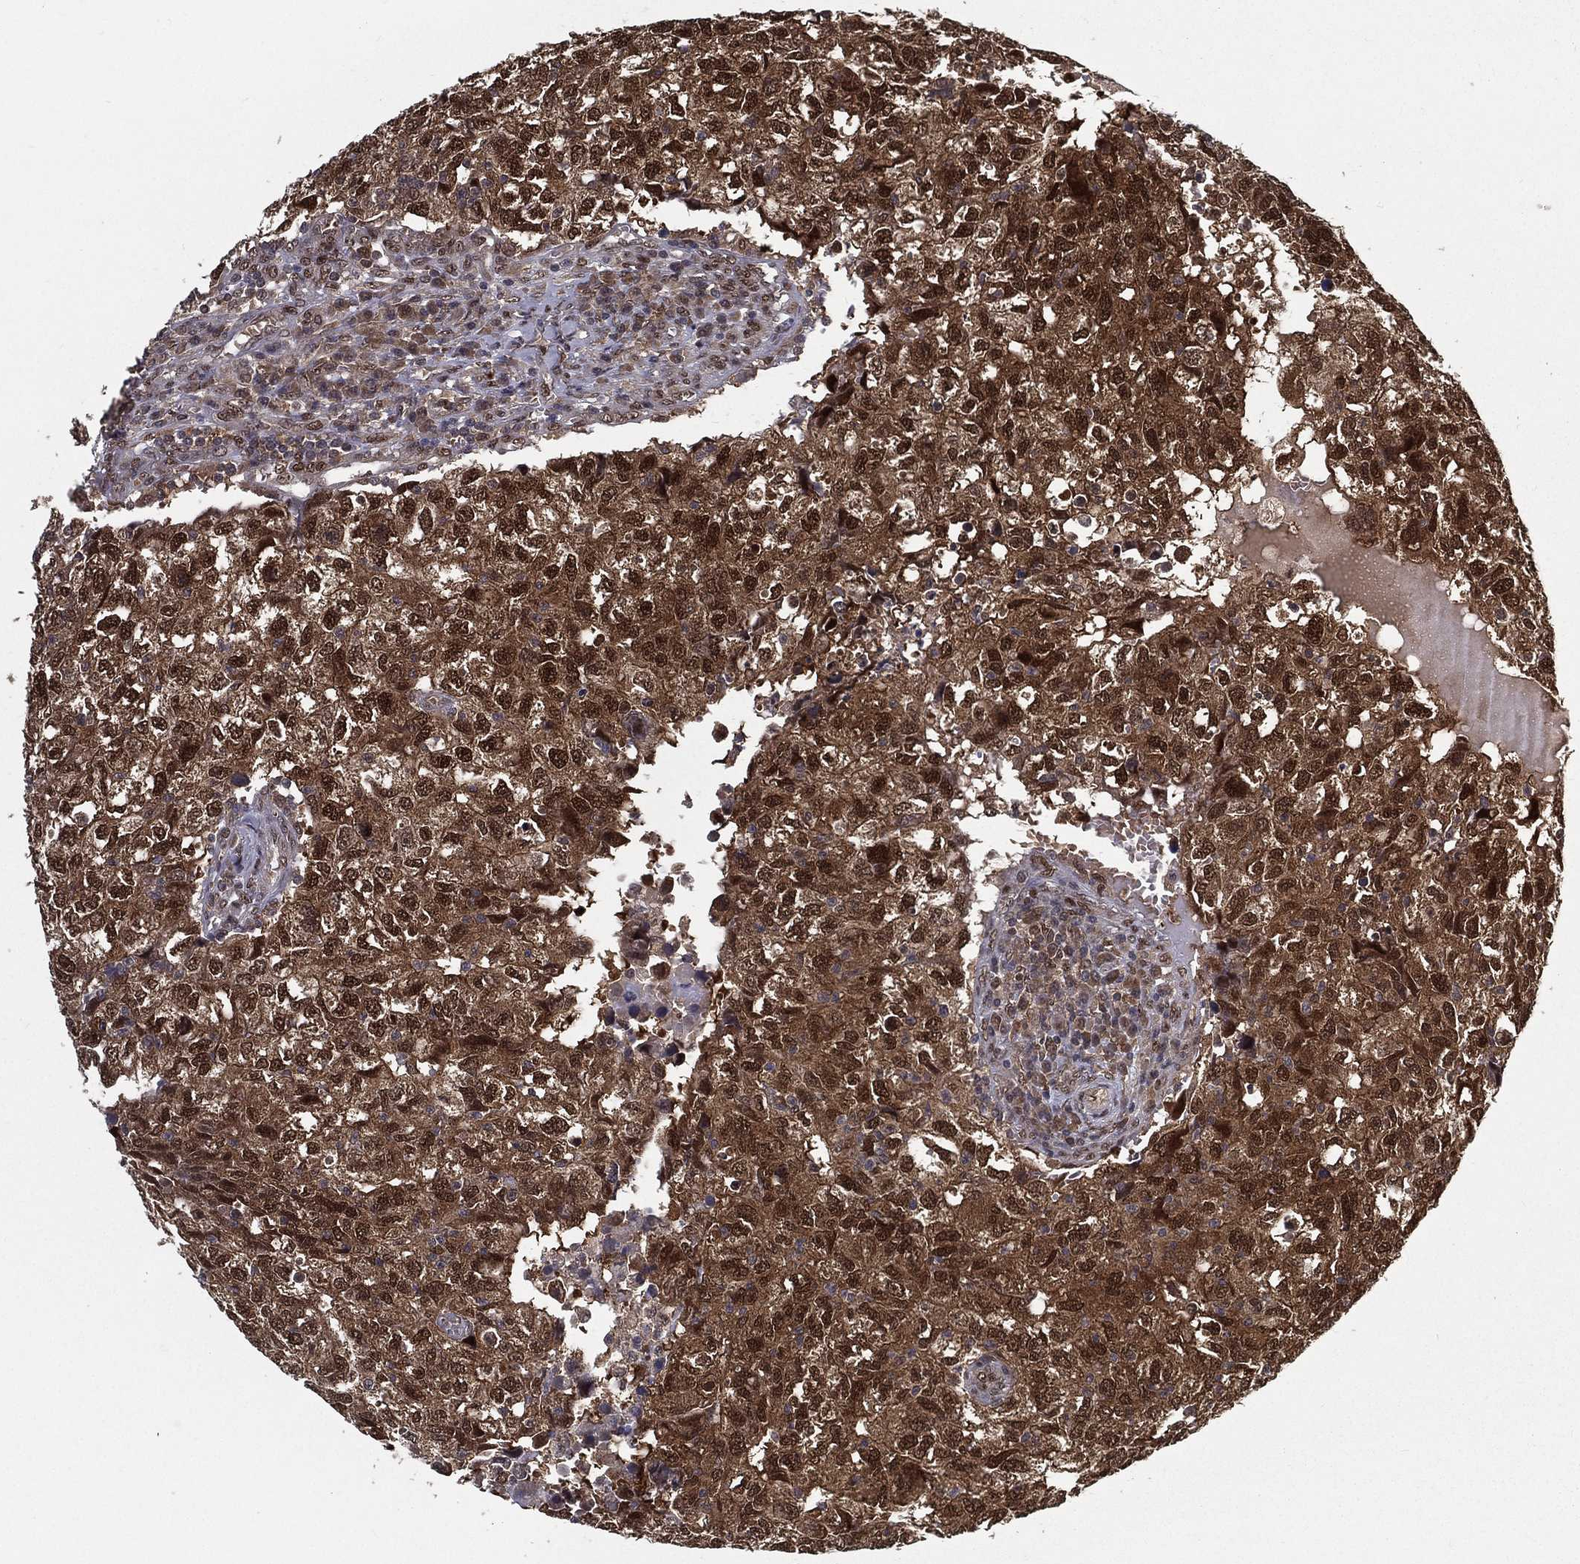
{"staining": {"intensity": "strong", "quantity": "25%-75%", "location": "cytoplasmic/membranous,nuclear"}, "tissue": "breast cancer", "cell_type": "Tumor cells", "image_type": "cancer", "snomed": [{"axis": "morphology", "description": "Duct carcinoma"}, {"axis": "topography", "description": "Breast"}], "caption": "Immunohistochemistry (IHC) micrograph of human breast cancer stained for a protein (brown), which demonstrates high levels of strong cytoplasmic/membranous and nuclear staining in about 25%-75% of tumor cells.", "gene": "CARM1", "patient": {"sex": "female", "age": 30}}